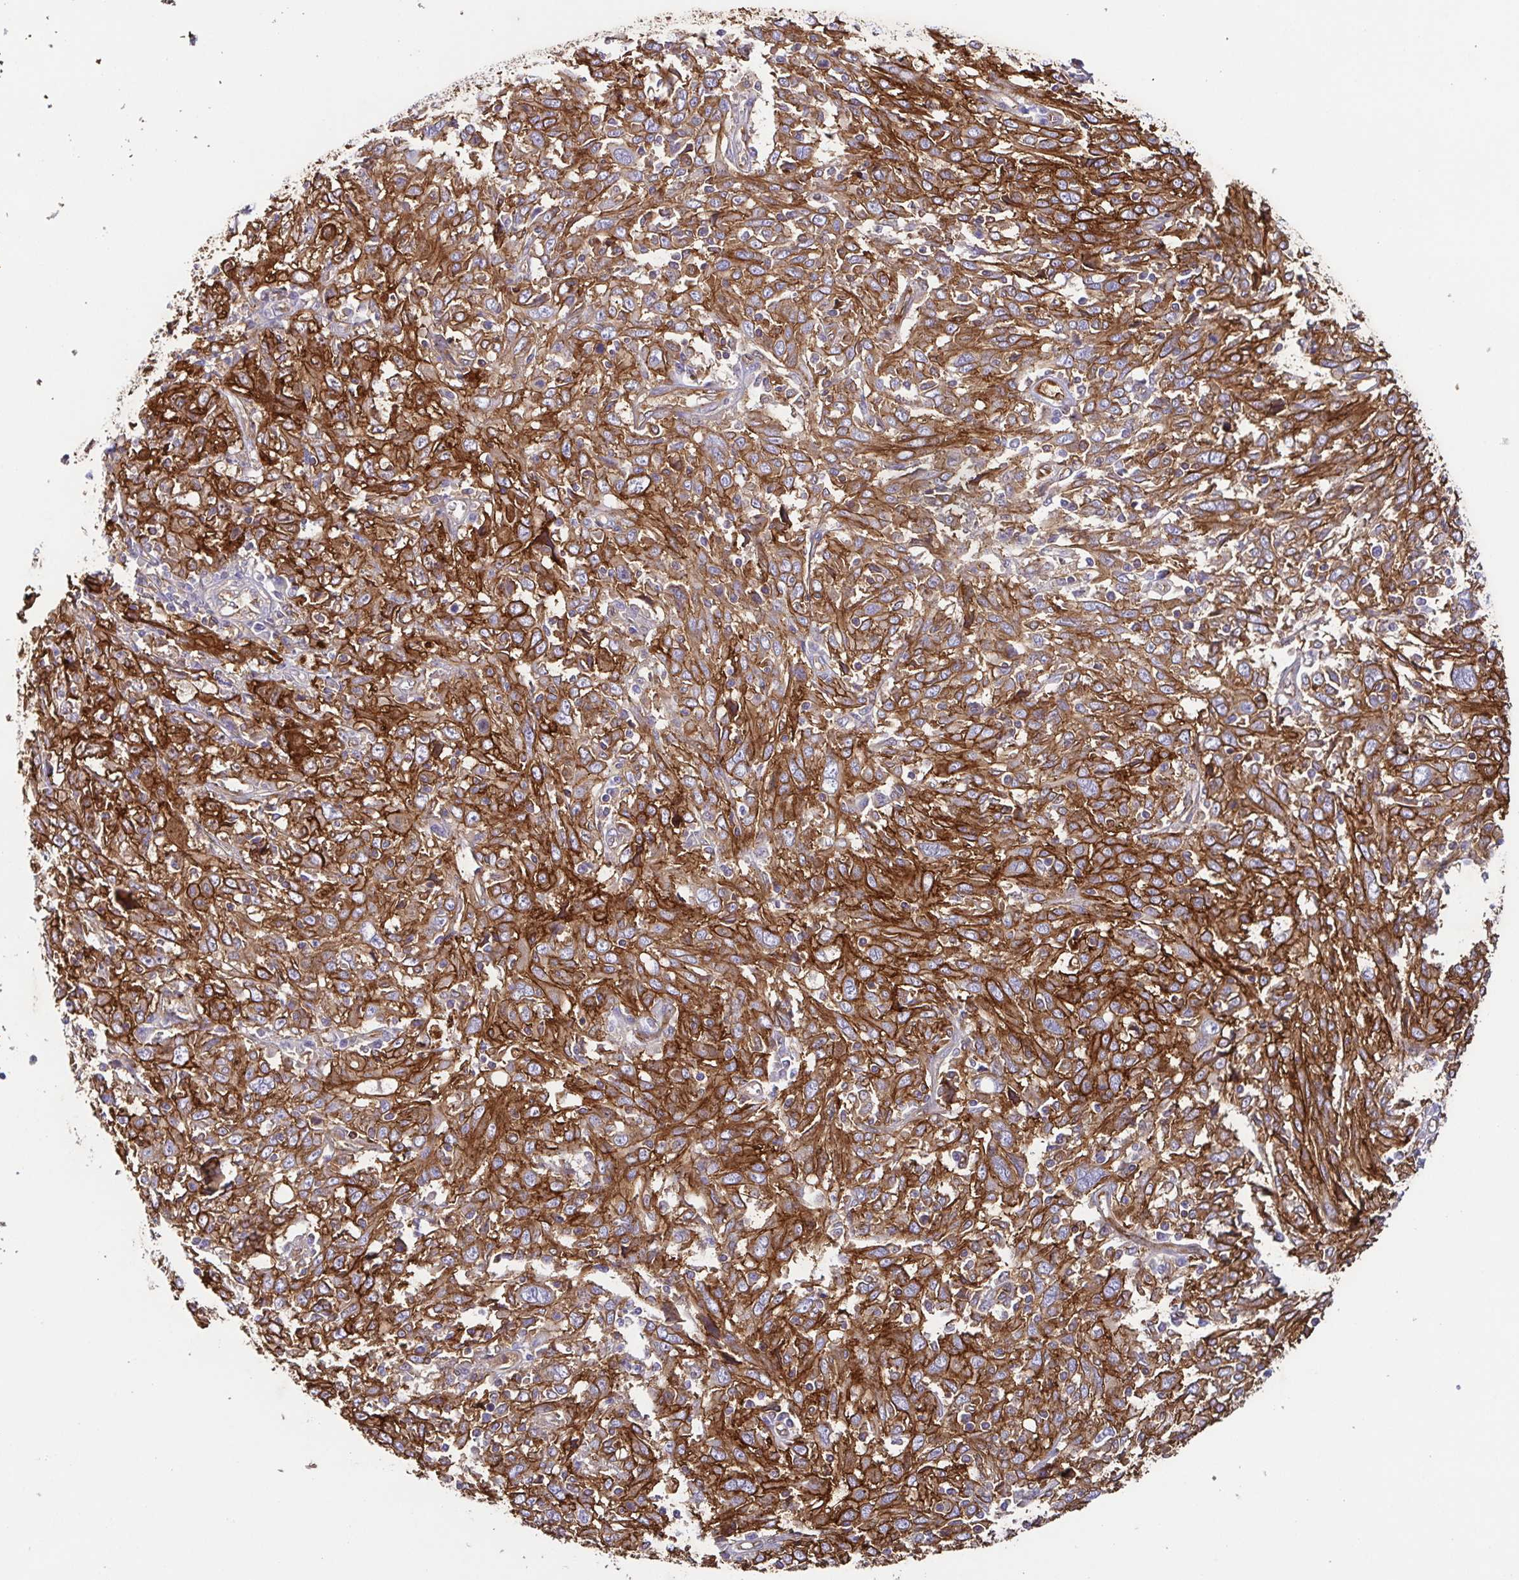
{"staining": {"intensity": "strong", "quantity": ">75%", "location": "cytoplasmic/membranous"}, "tissue": "cervical cancer", "cell_type": "Tumor cells", "image_type": "cancer", "snomed": [{"axis": "morphology", "description": "Squamous cell carcinoma, NOS"}, {"axis": "topography", "description": "Cervix"}], "caption": "Tumor cells exhibit strong cytoplasmic/membranous positivity in about >75% of cells in cervical cancer.", "gene": "ANXA2", "patient": {"sex": "female", "age": 46}}